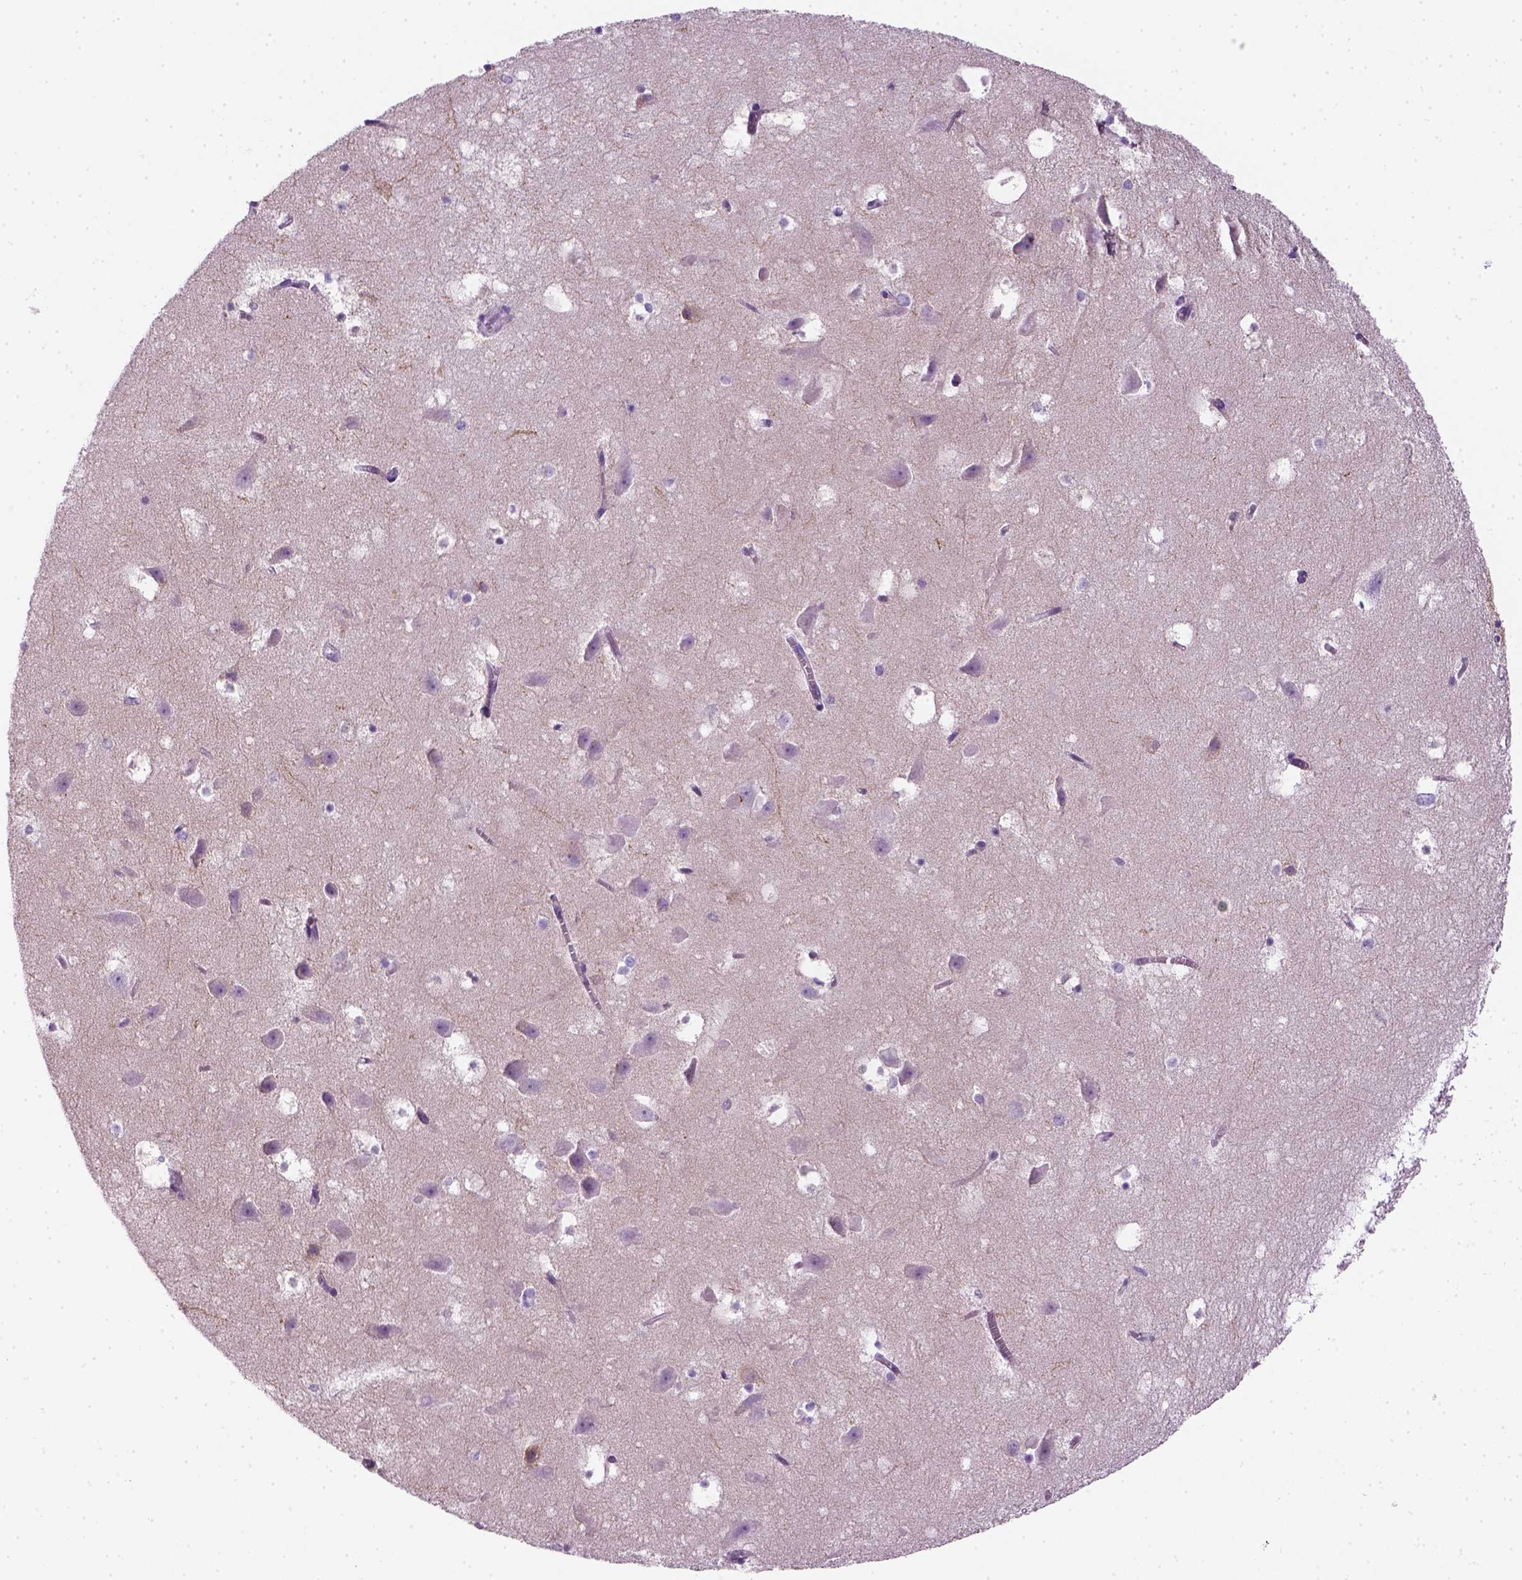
{"staining": {"intensity": "negative", "quantity": "none", "location": "none"}, "tissue": "hippocampus", "cell_type": "Glial cells", "image_type": "normal", "snomed": [{"axis": "morphology", "description": "Normal tissue, NOS"}, {"axis": "topography", "description": "Hippocampus"}], "caption": "Immunohistochemistry photomicrograph of unremarkable hippocampus stained for a protein (brown), which exhibits no positivity in glial cells. Brightfield microscopy of immunohistochemistry (IHC) stained with DAB (brown) and hematoxylin (blue), captured at high magnification.", "gene": "SLC12A5", "patient": {"sex": "male", "age": 58}}